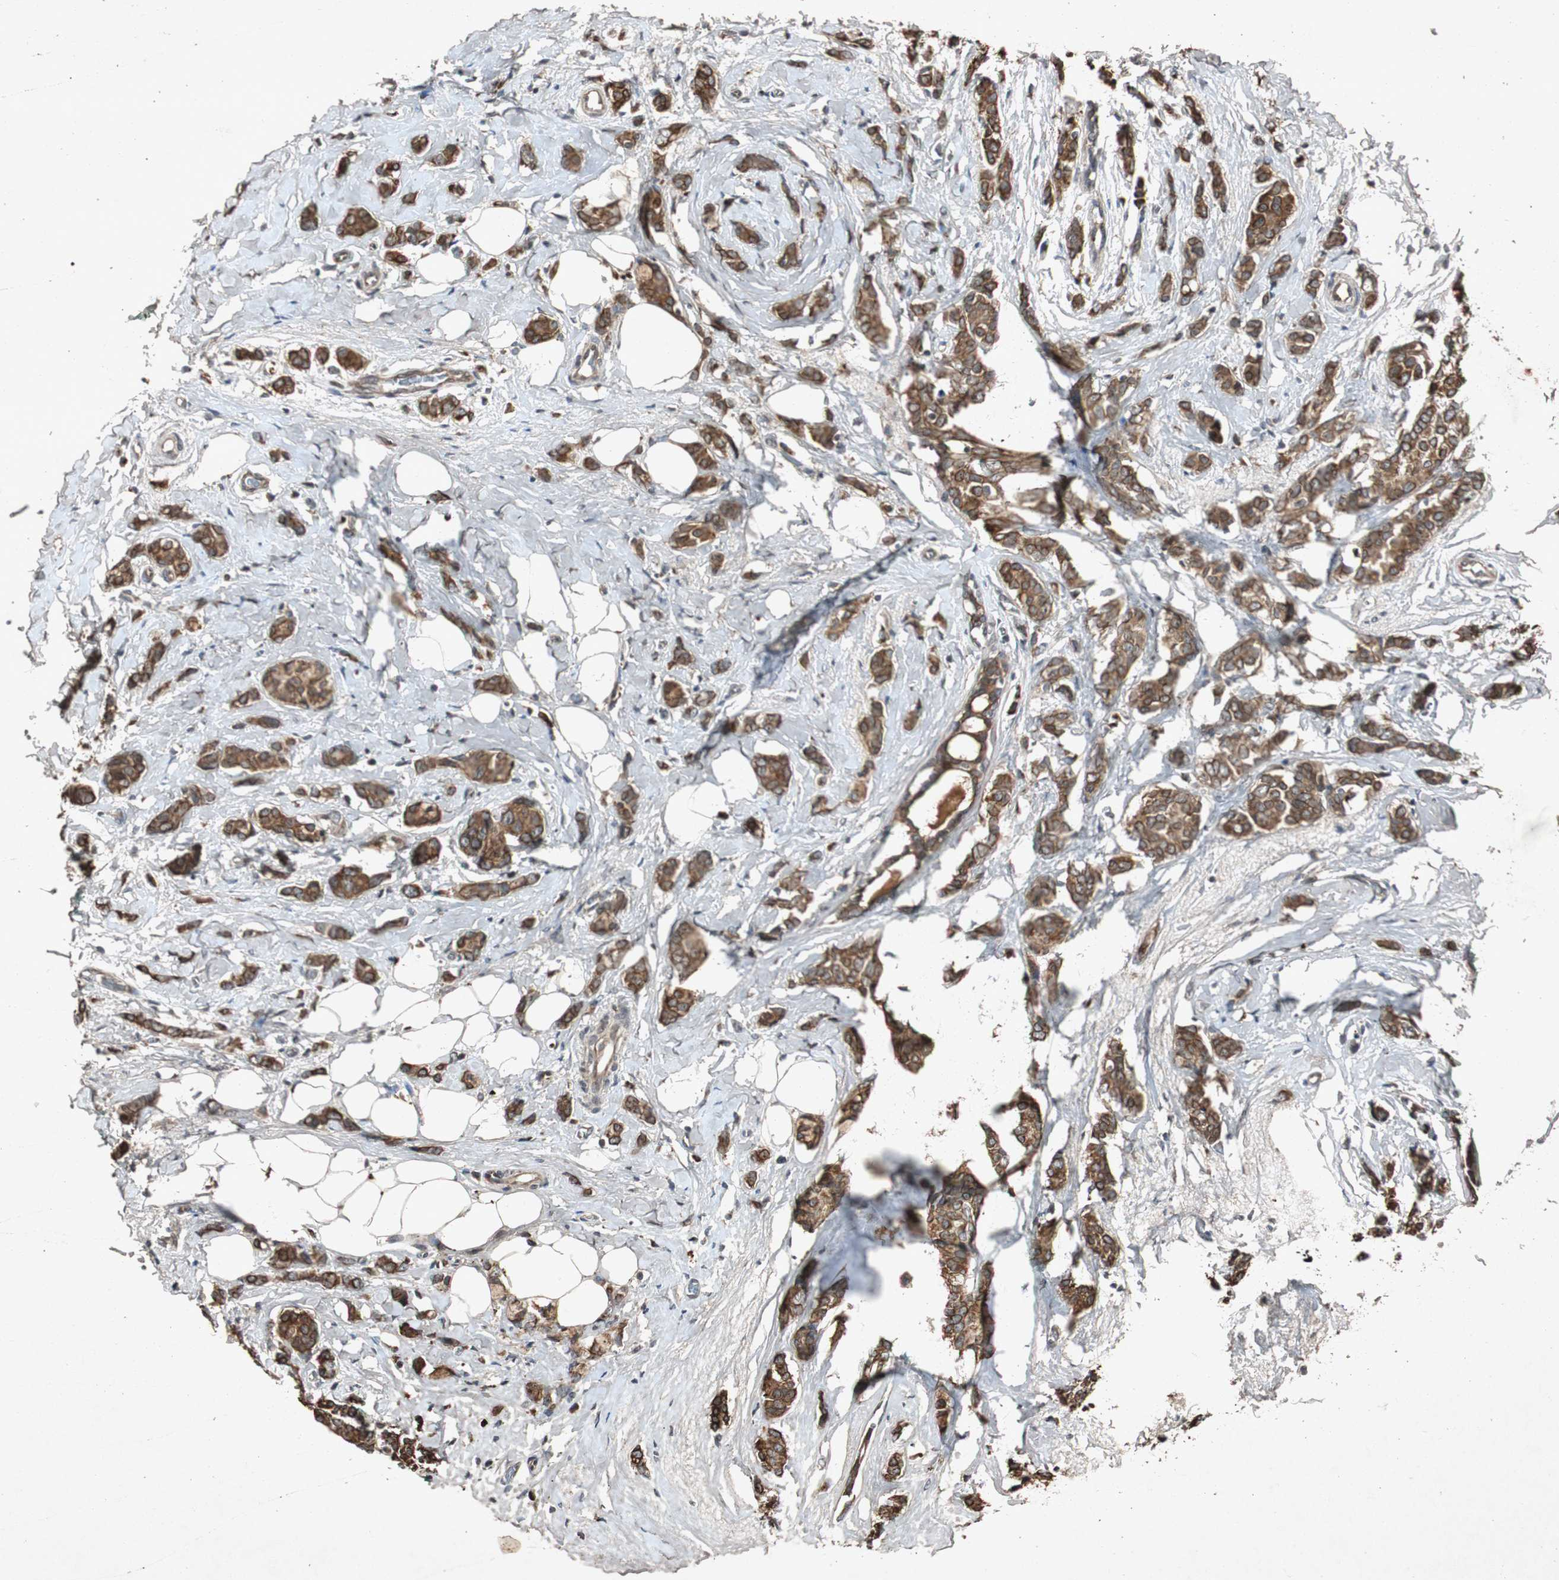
{"staining": {"intensity": "strong", "quantity": ">75%", "location": "cytoplasmic/membranous"}, "tissue": "breast cancer", "cell_type": "Tumor cells", "image_type": "cancer", "snomed": [{"axis": "morphology", "description": "Lobular carcinoma"}, {"axis": "topography", "description": "Breast"}], "caption": "Immunohistochemistry of lobular carcinoma (breast) demonstrates high levels of strong cytoplasmic/membranous expression in approximately >75% of tumor cells. Nuclei are stained in blue.", "gene": "SLIT2", "patient": {"sex": "female", "age": 60}}